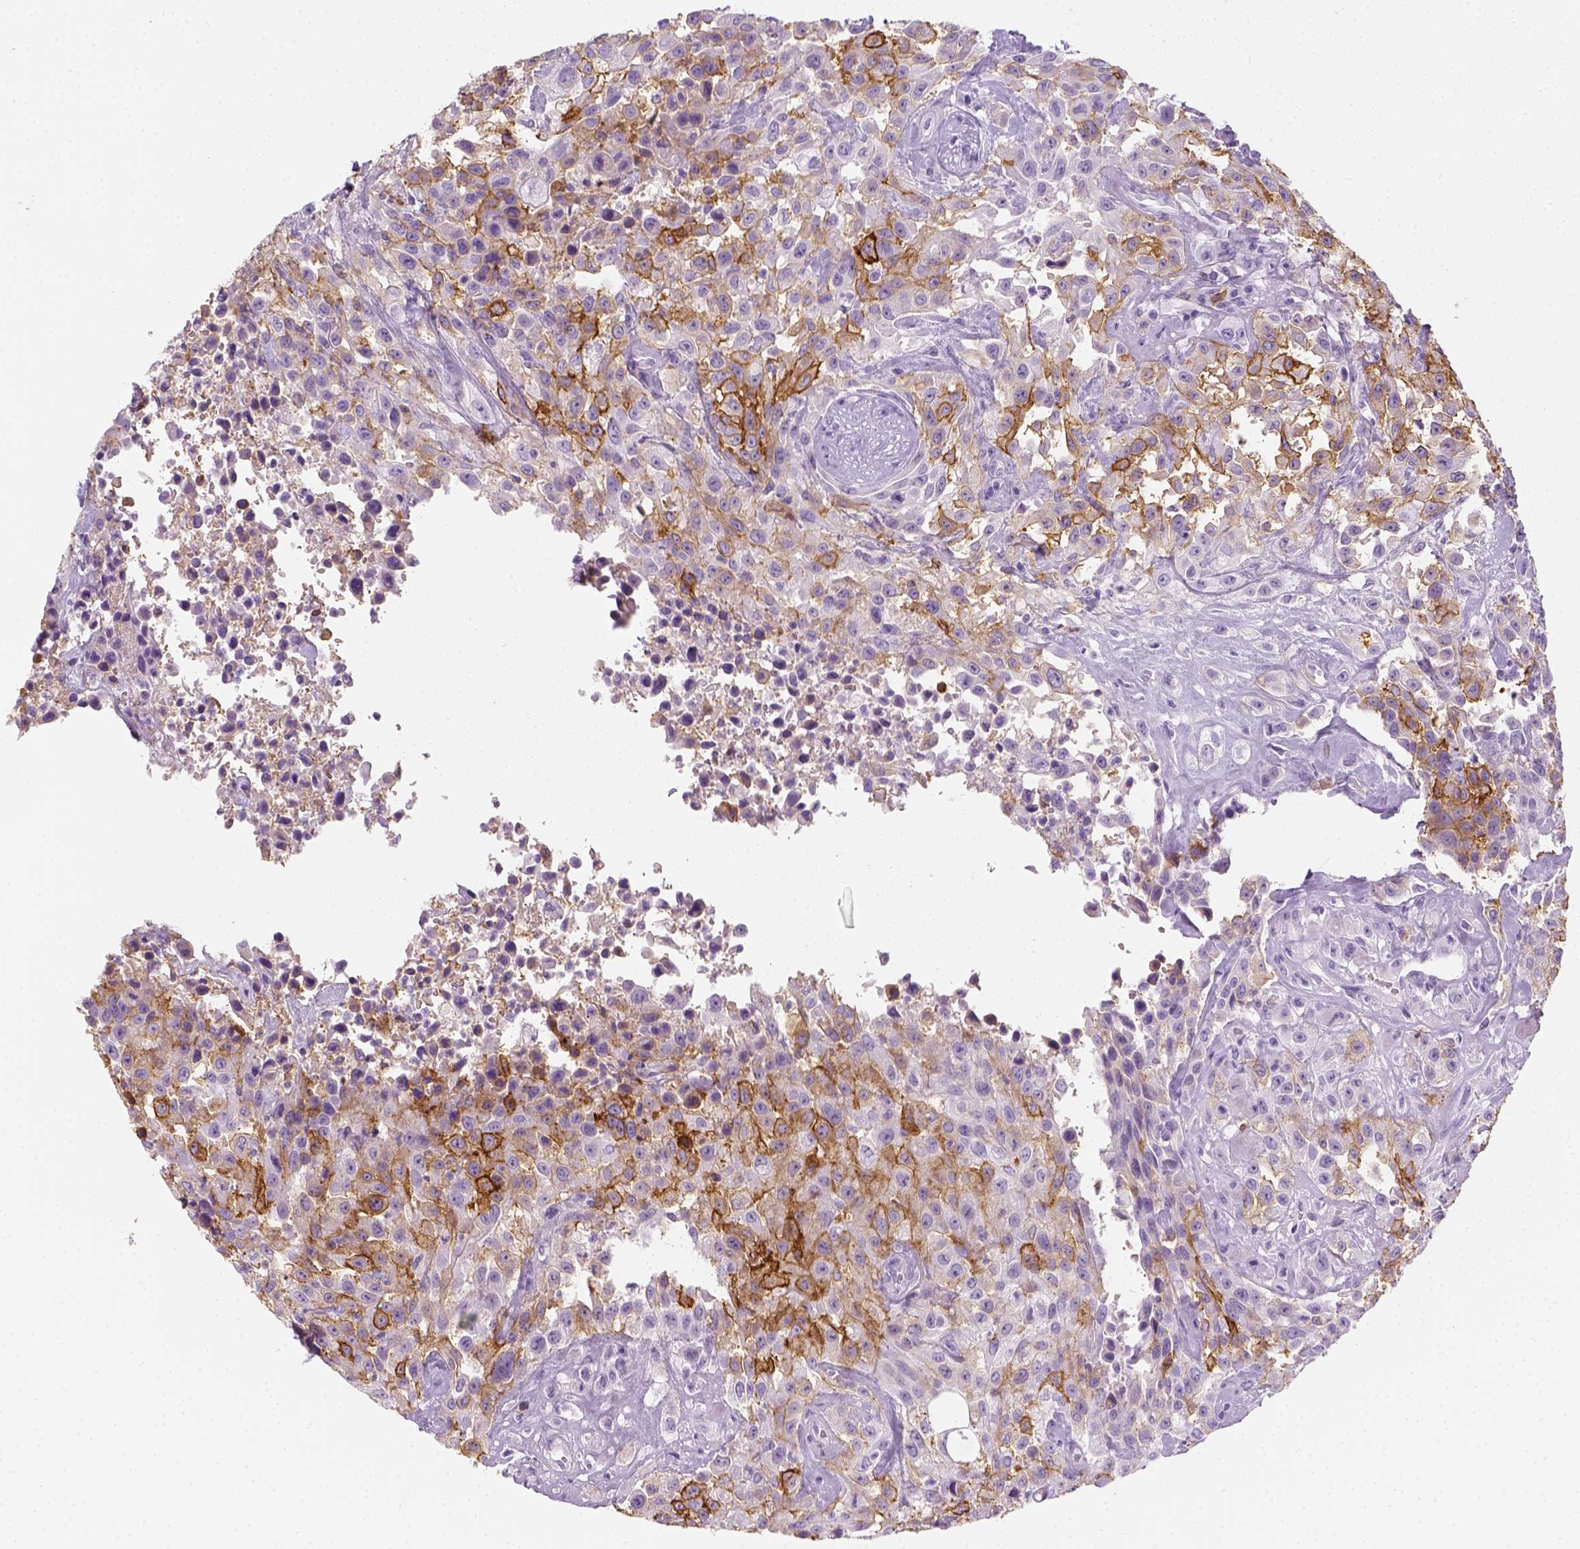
{"staining": {"intensity": "strong", "quantity": "25%-75%", "location": "cytoplasmic/membranous"}, "tissue": "urothelial cancer", "cell_type": "Tumor cells", "image_type": "cancer", "snomed": [{"axis": "morphology", "description": "Urothelial carcinoma, High grade"}, {"axis": "topography", "description": "Urinary bladder"}], "caption": "A micrograph of urothelial cancer stained for a protein exhibits strong cytoplasmic/membranous brown staining in tumor cells. The protein is stained brown, and the nuclei are stained in blue (DAB IHC with brightfield microscopy, high magnification).", "gene": "AQP3", "patient": {"sex": "male", "age": 79}}